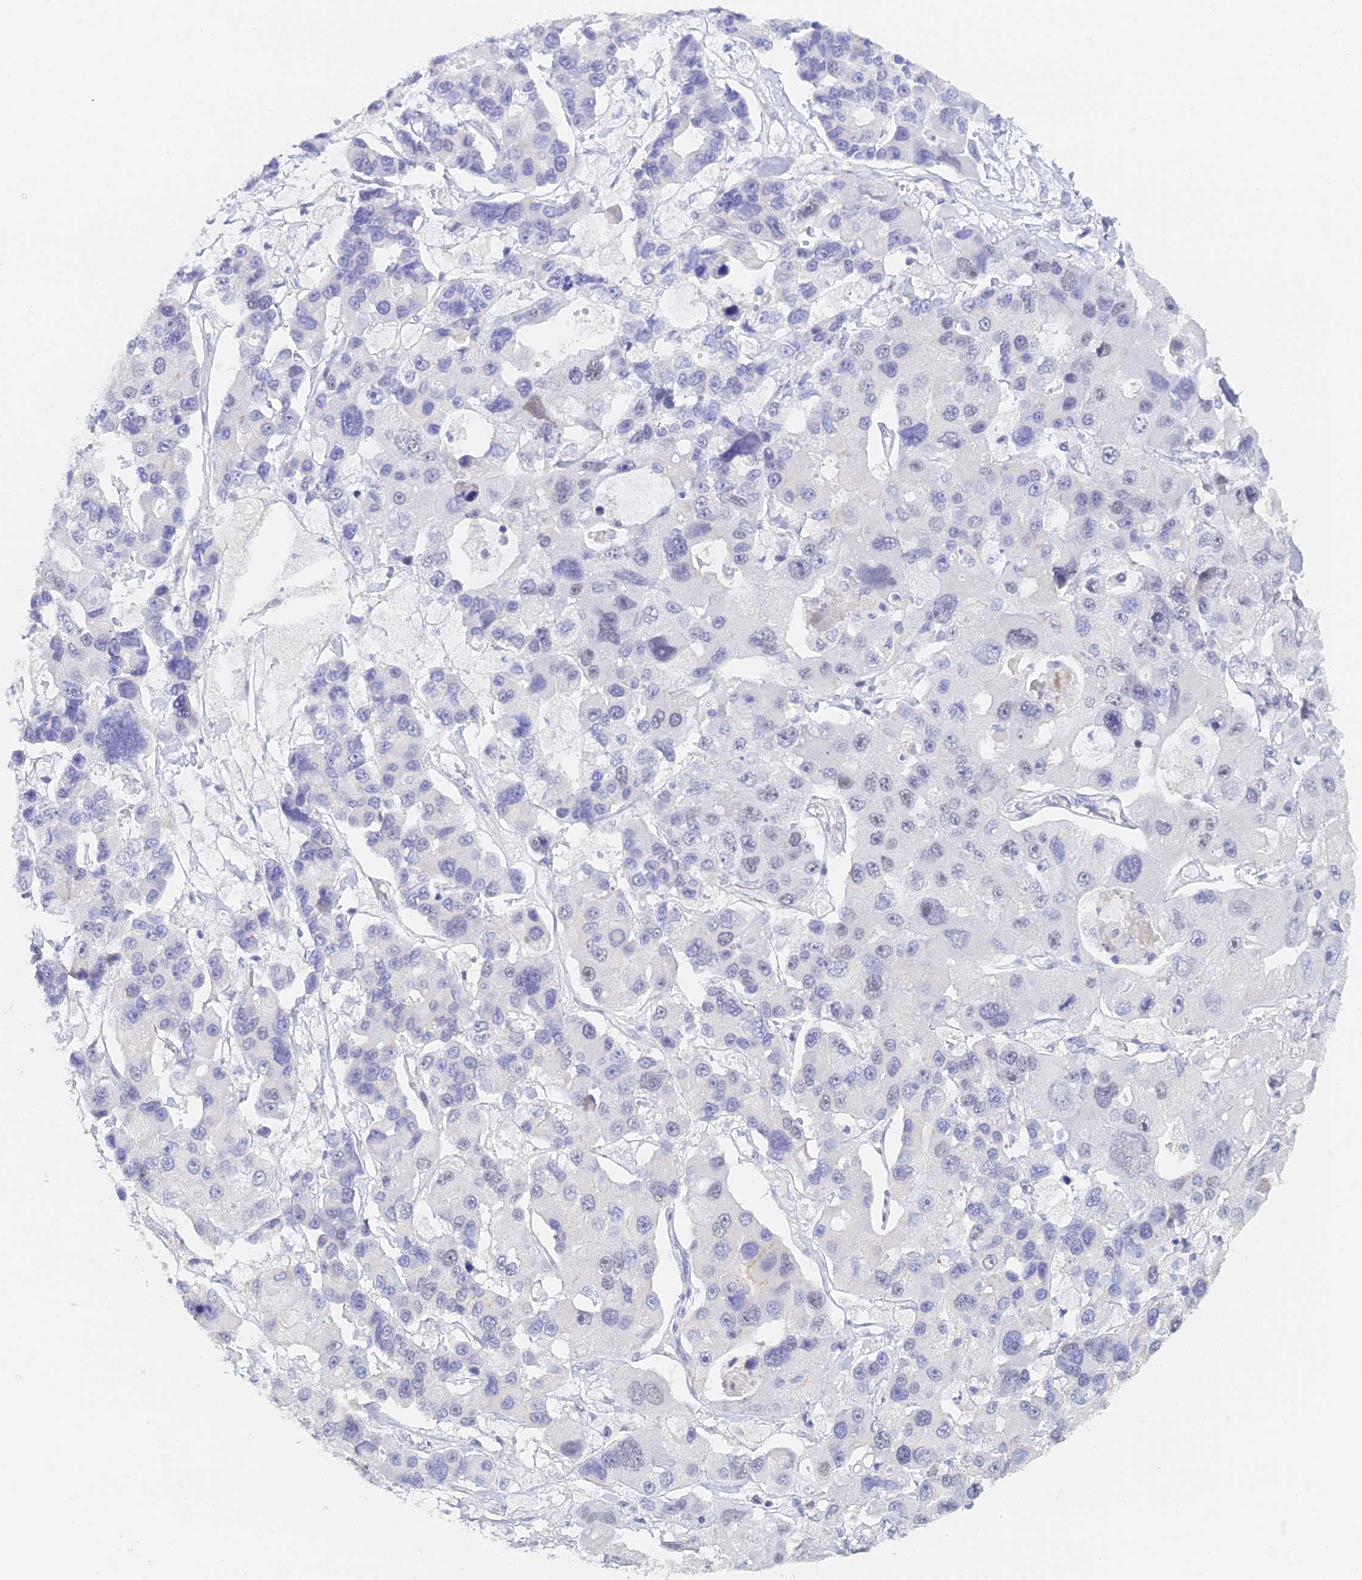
{"staining": {"intensity": "negative", "quantity": "none", "location": "none"}, "tissue": "lung cancer", "cell_type": "Tumor cells", "image_type": "cancer", "snomed": [{"axis": "morphology", "description": "Adenocarcinoma, NOS"}, {"axis": "topography", "description": "Lung"}], "caption": "Immunohistochemistry (IHC) histopathology image of human lung cancer stained for a protein (brown), which exhibits no positivity in tumor cells.", "gene": "MCM2", "patient": {"sex": "female", "age": 54}}